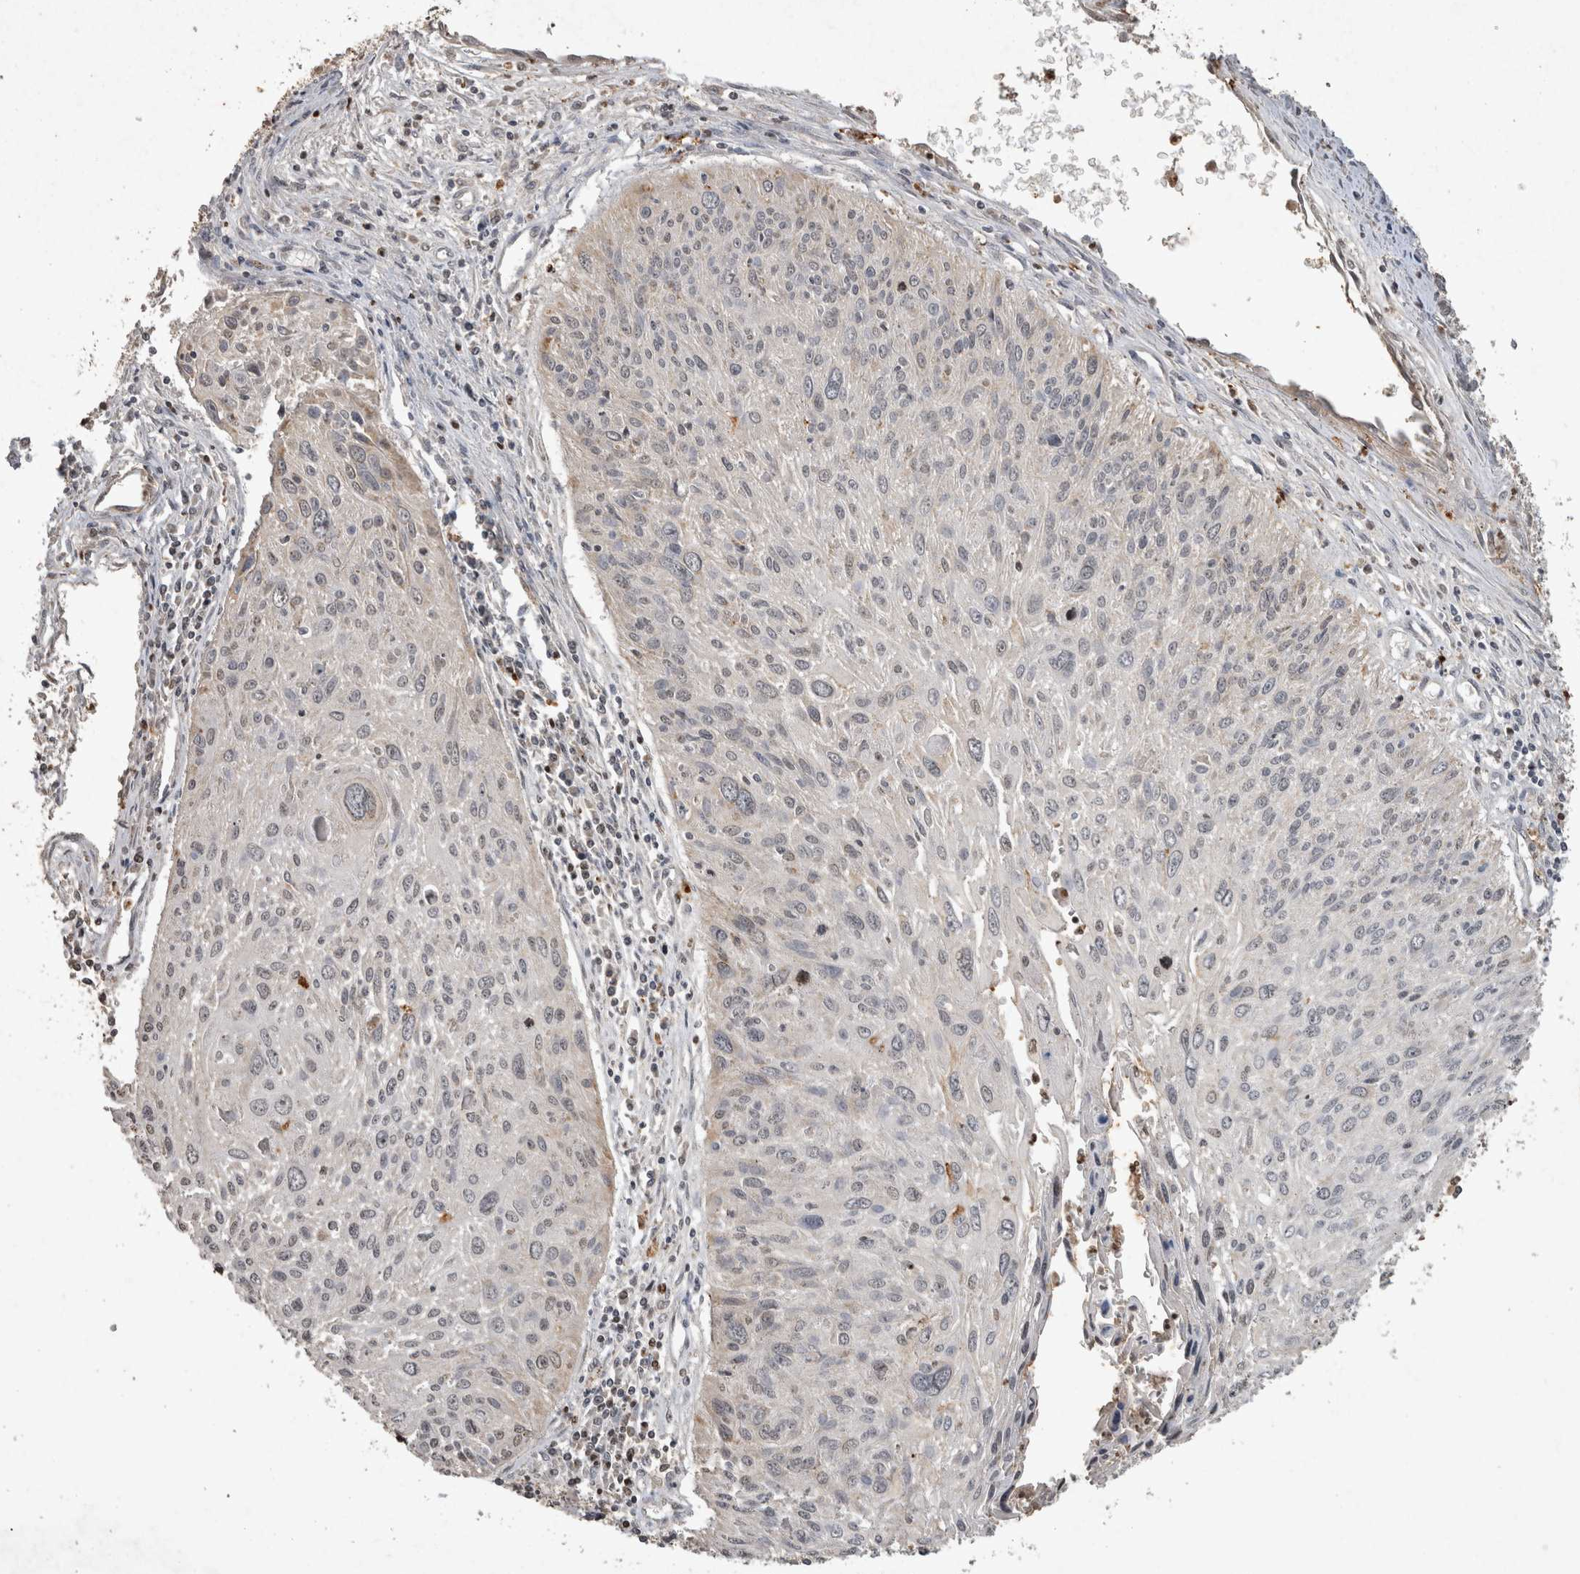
{"staining": {"intensity": "negative", "quantity": "none", "location": "none"}, "tissue": "cervical cancer", "cell_type": "Tumor cells", "image_type": "cancer", "snomed": [{"axis": "morphology", "description": "Squamous cell carcinoma, NOS"}, {"axis": "topography", "description": "Cervix"}], "caption": "A photomicrograph of human squamous cell carcinoma (cervical) is negative for staining in tumor cells.", "gene": "HRK", "patient": {"sex": "female", "age": 51}}